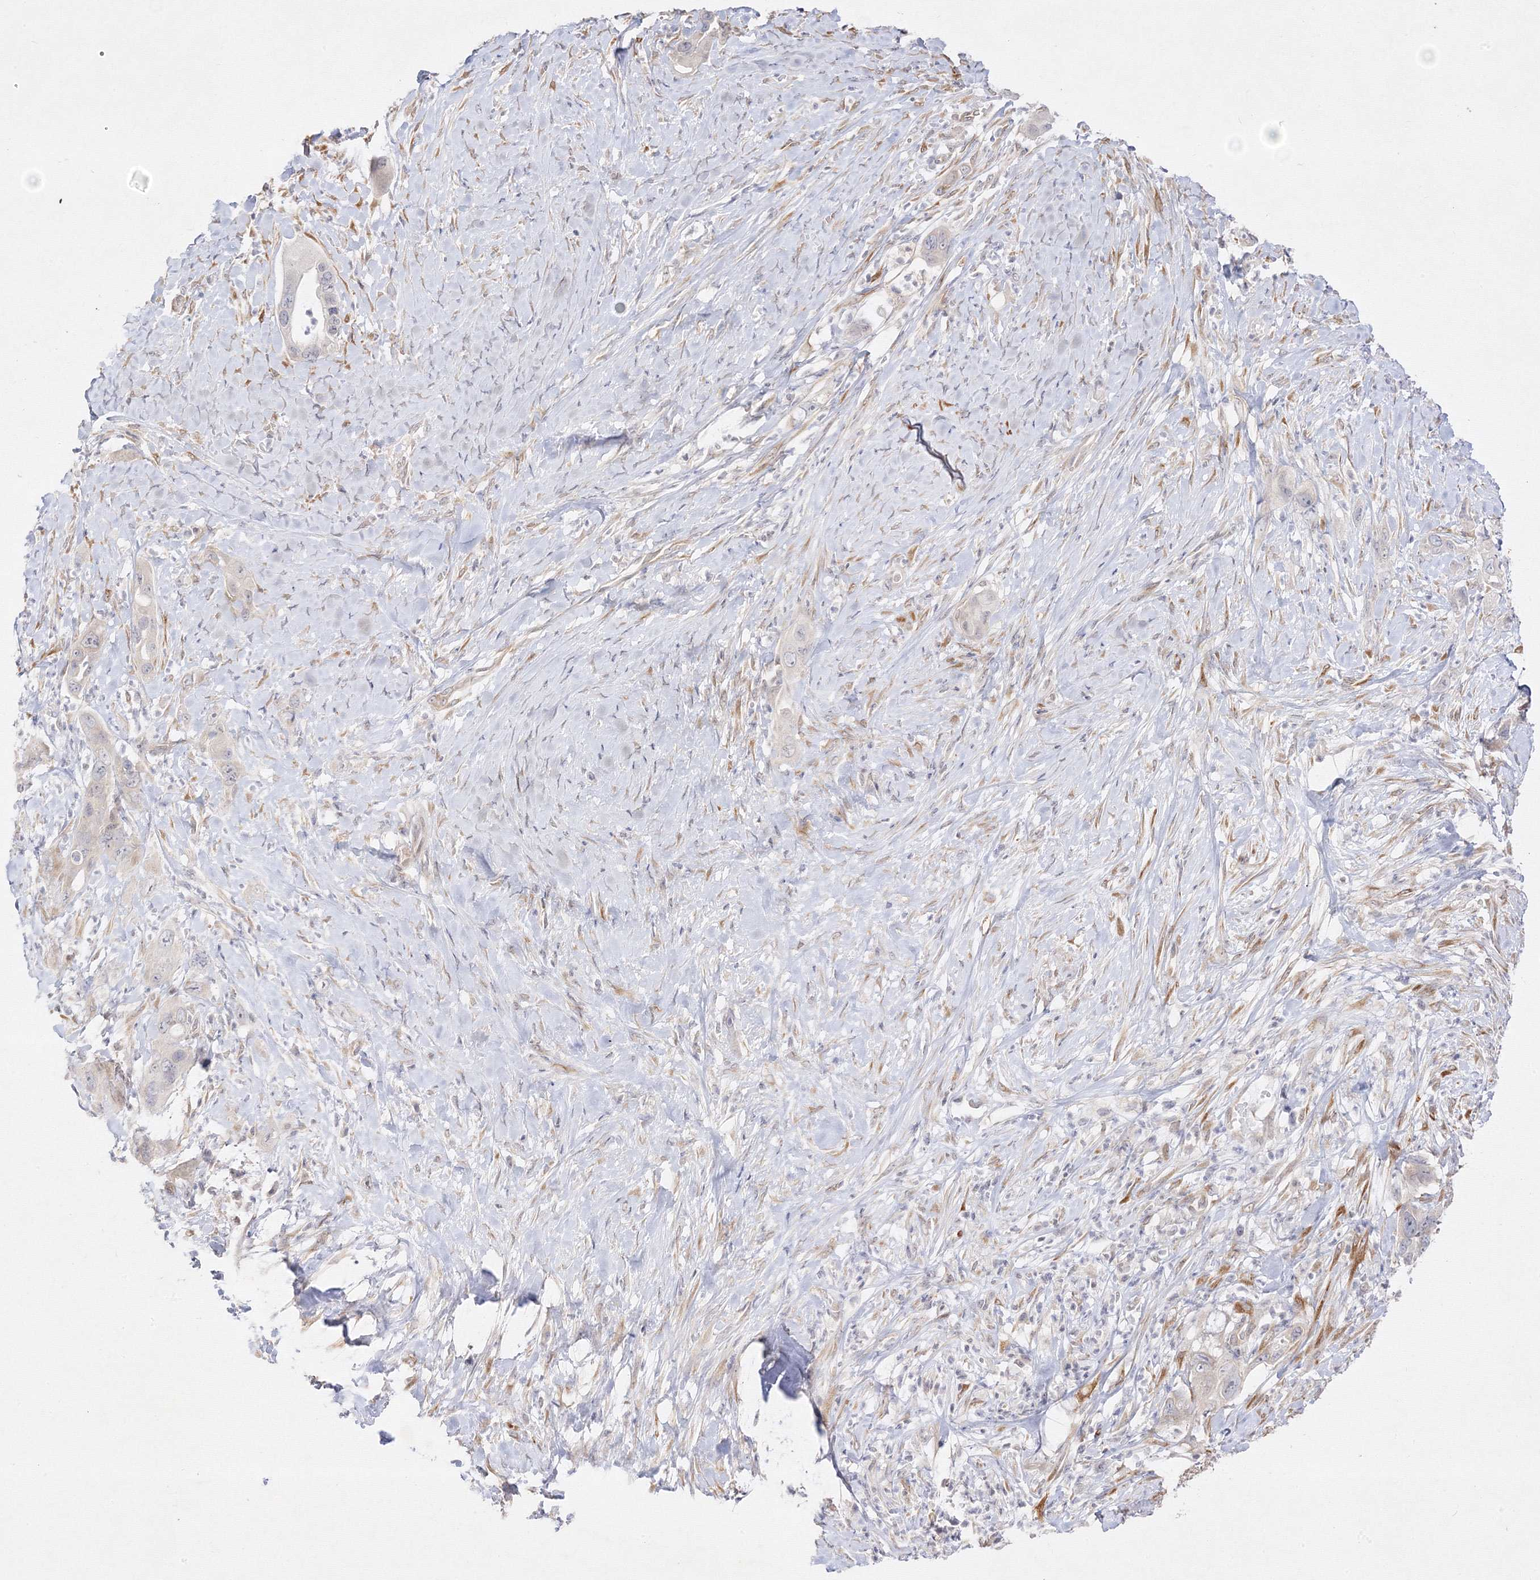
{"staining": {"intensity": "negative", "quantity": "none", "location": "none"}, "tissue": "pancreatic cancer", "cell_type": "Tumor cells", "image_type": "cancer", "snomed": [{"axis": "morphology", "description": "Adenocarcinoma, NOS"}, {"axis": "topography", "description": "Pancreas"}], "caption": "A histopathology image of human pancreatic cancer (adenocarcinoma) is negative for staining in tumor cells.", "gene": "C2CD2", "patient": {"sex": "female", "age": 71}}